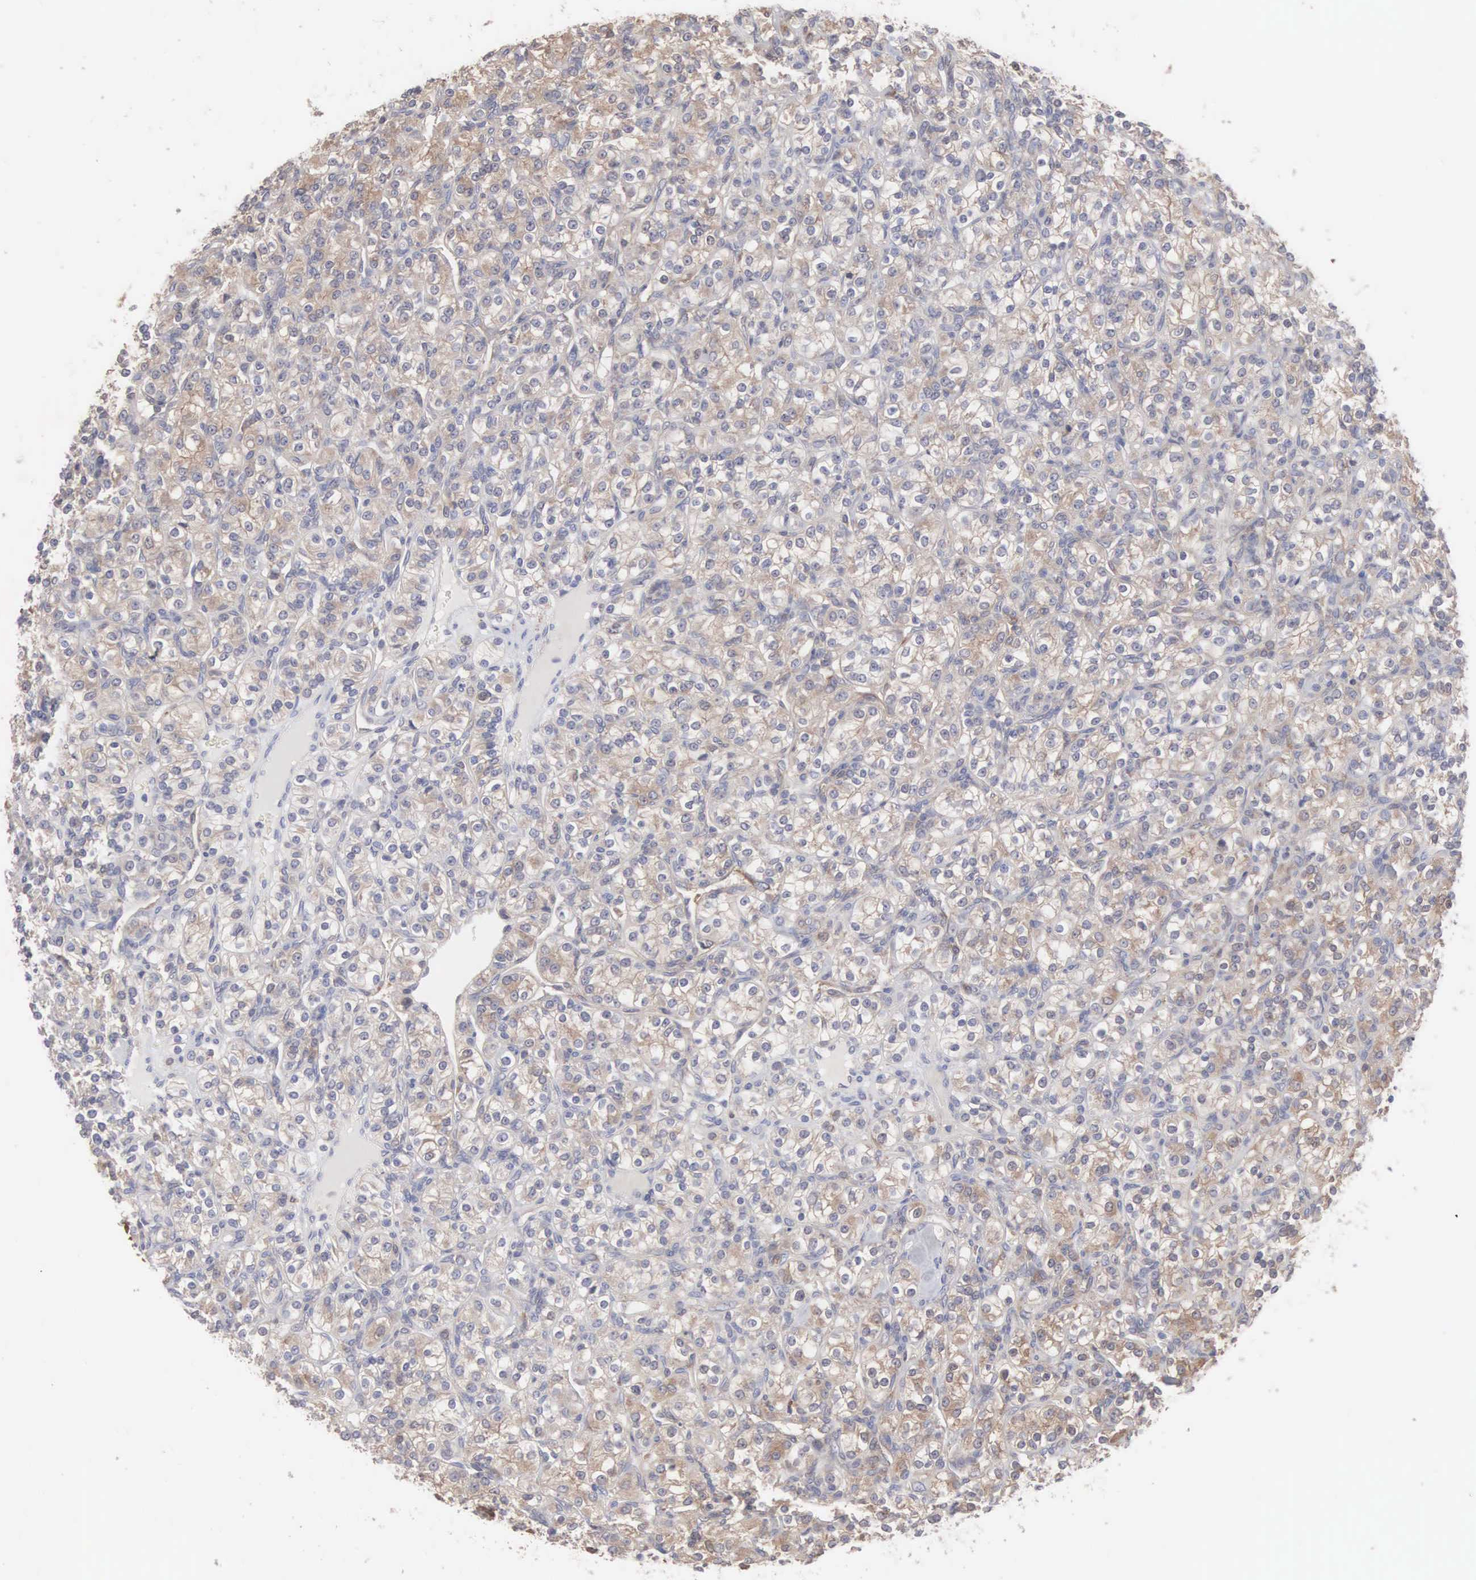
{"staining": {"intensity": "moderate", "quantity": "25%-75%", "location": "cytoplasmic/membranous"}, "tissue": "renal cancer", "cell_type": "Tumor cells", "image_type": "cancer", "snomed": [{"axis": "morphology", "description": "Adenocarcinoma, NOS"}, {"axis": "topography", "description": "Kidney"}], "caption": "A brown stain highlights moderate cytoplasmic/membranous expression of a protein in human adenocarcinoma (renal) tumor cells.", "gene": "MTHFD1", "patient": {"sex": "male", "age": 77}}